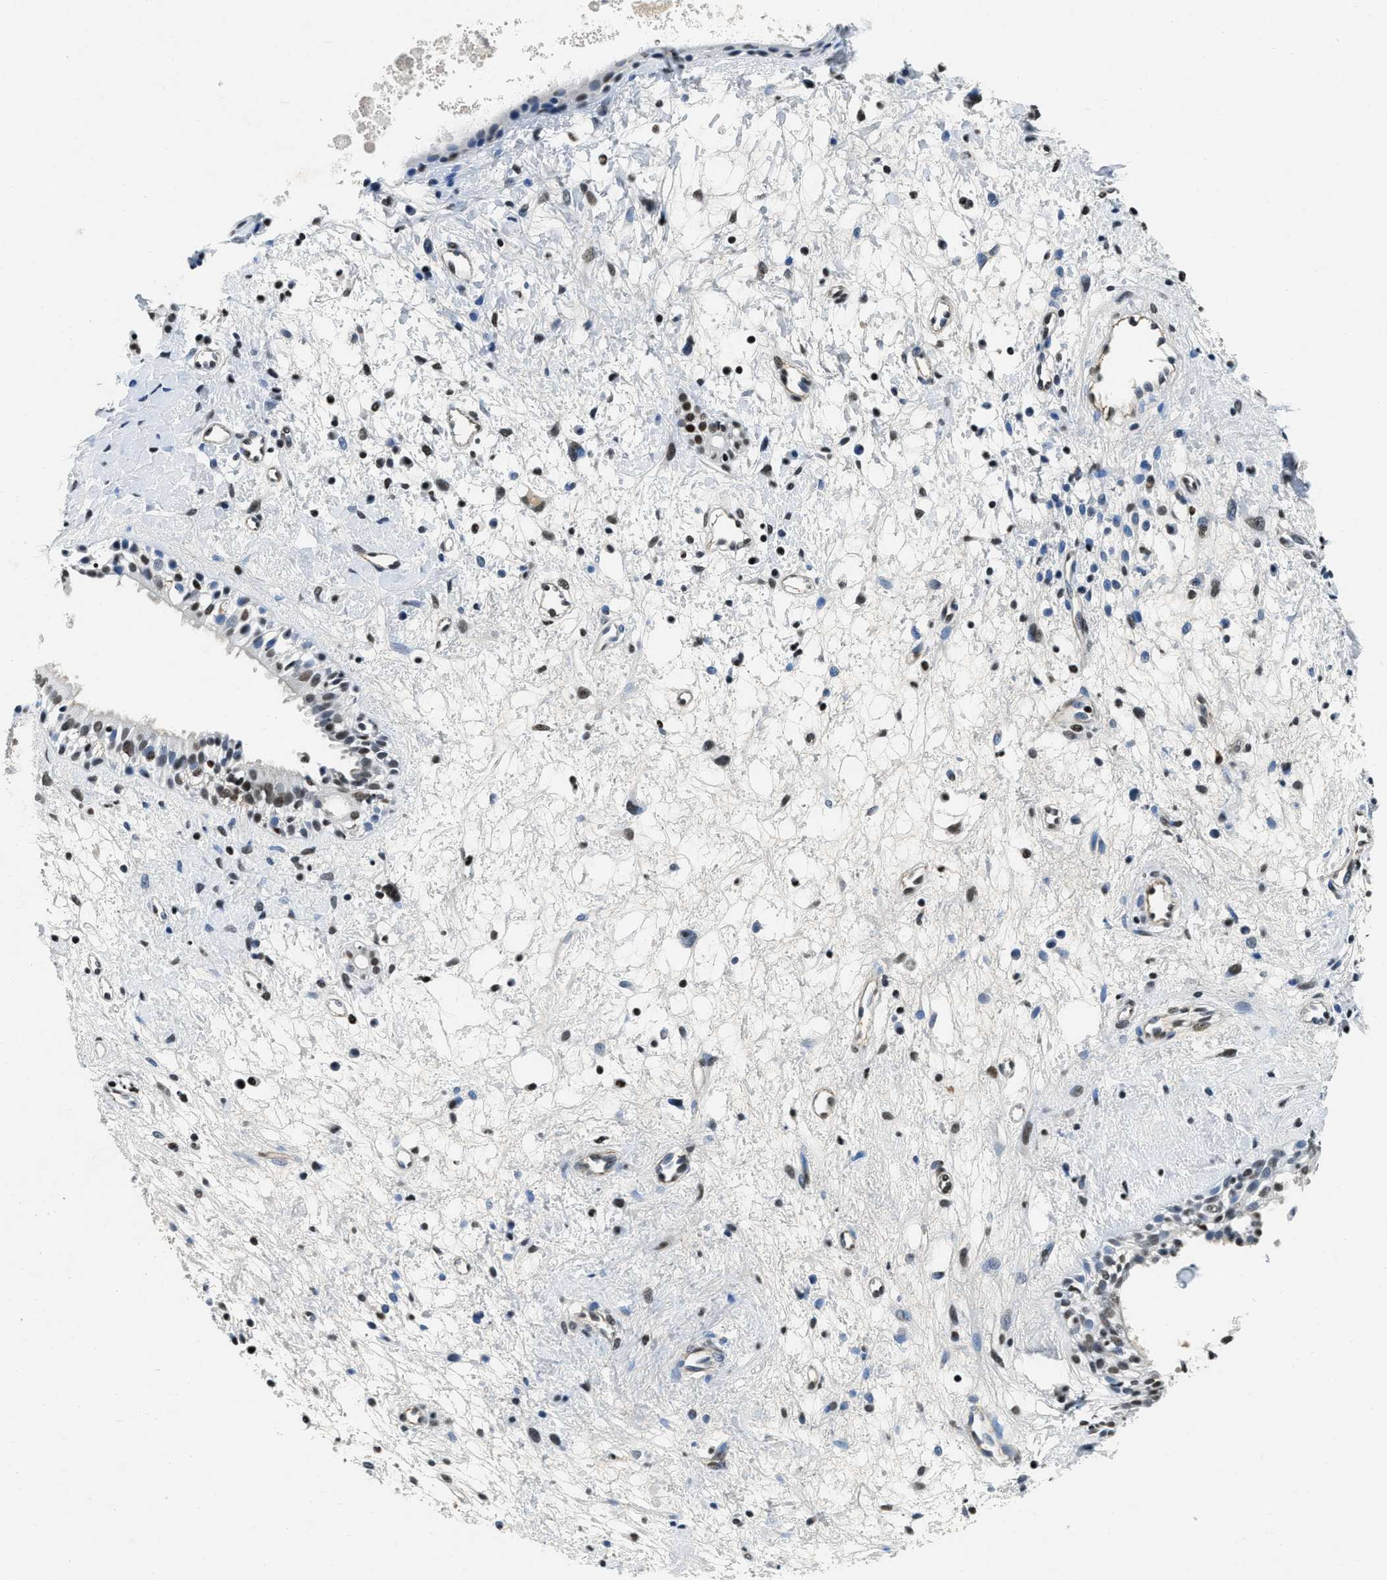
{"staining": {"intensity": "strong", "quantity": "25%-75%", "location": "nuclear"}, "tissue": "nasopharynx", "cell_type": "Respiratory epithelial cells", "image_type": "normal", "snomed": [{"axis": "morphology", "description": "Normal tissue, NOS"}, {"axis": "topography", "description": "Nasopharynx"}], "caption": "Protein staining of normal nasopharynx reveals strong nuclear positivity in approximately 25%-75% of respiratory epithelial cells.", "gene": "CCNE1", "patient": {"sex": "male", "age": 22}}